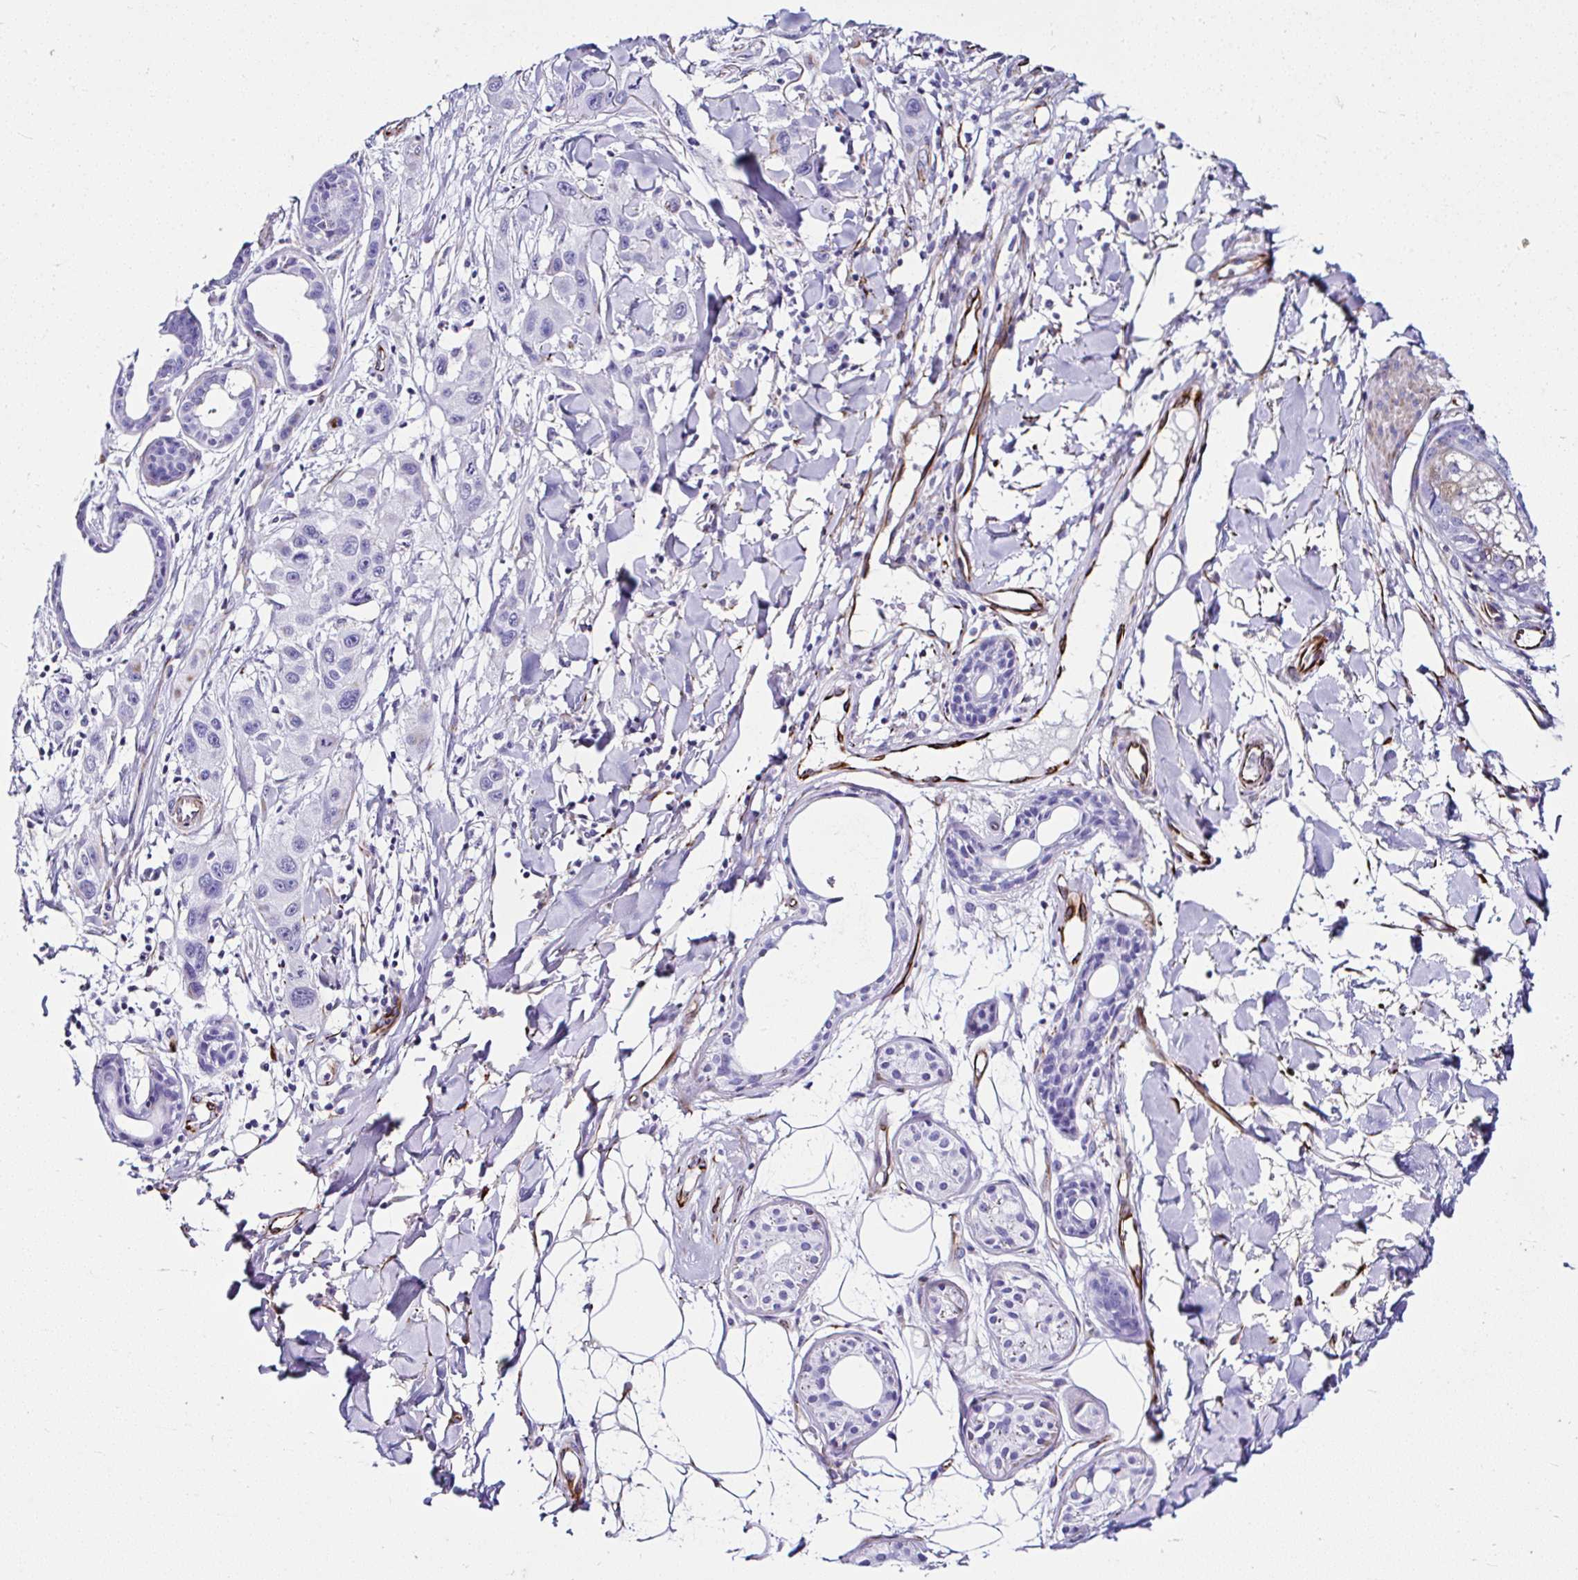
{"staining": {"intensity": "negative", "quantity": "none", "location": "none"}, "tissue": "skin cancer", "cell_type": "Tumor cells", "image_type": "cancer", "snomed": [{"axis": "morphology", "description": "Squamous cell carcinoma, NOS"}, {"axis": "topography", "description": "Skin"}], "caption": "An image of skin cancer stained for a protein exhibits no brown staining in tumor cells.", "gene": "DEPDC5", "patient": {"sex": "male", "age": 63}}